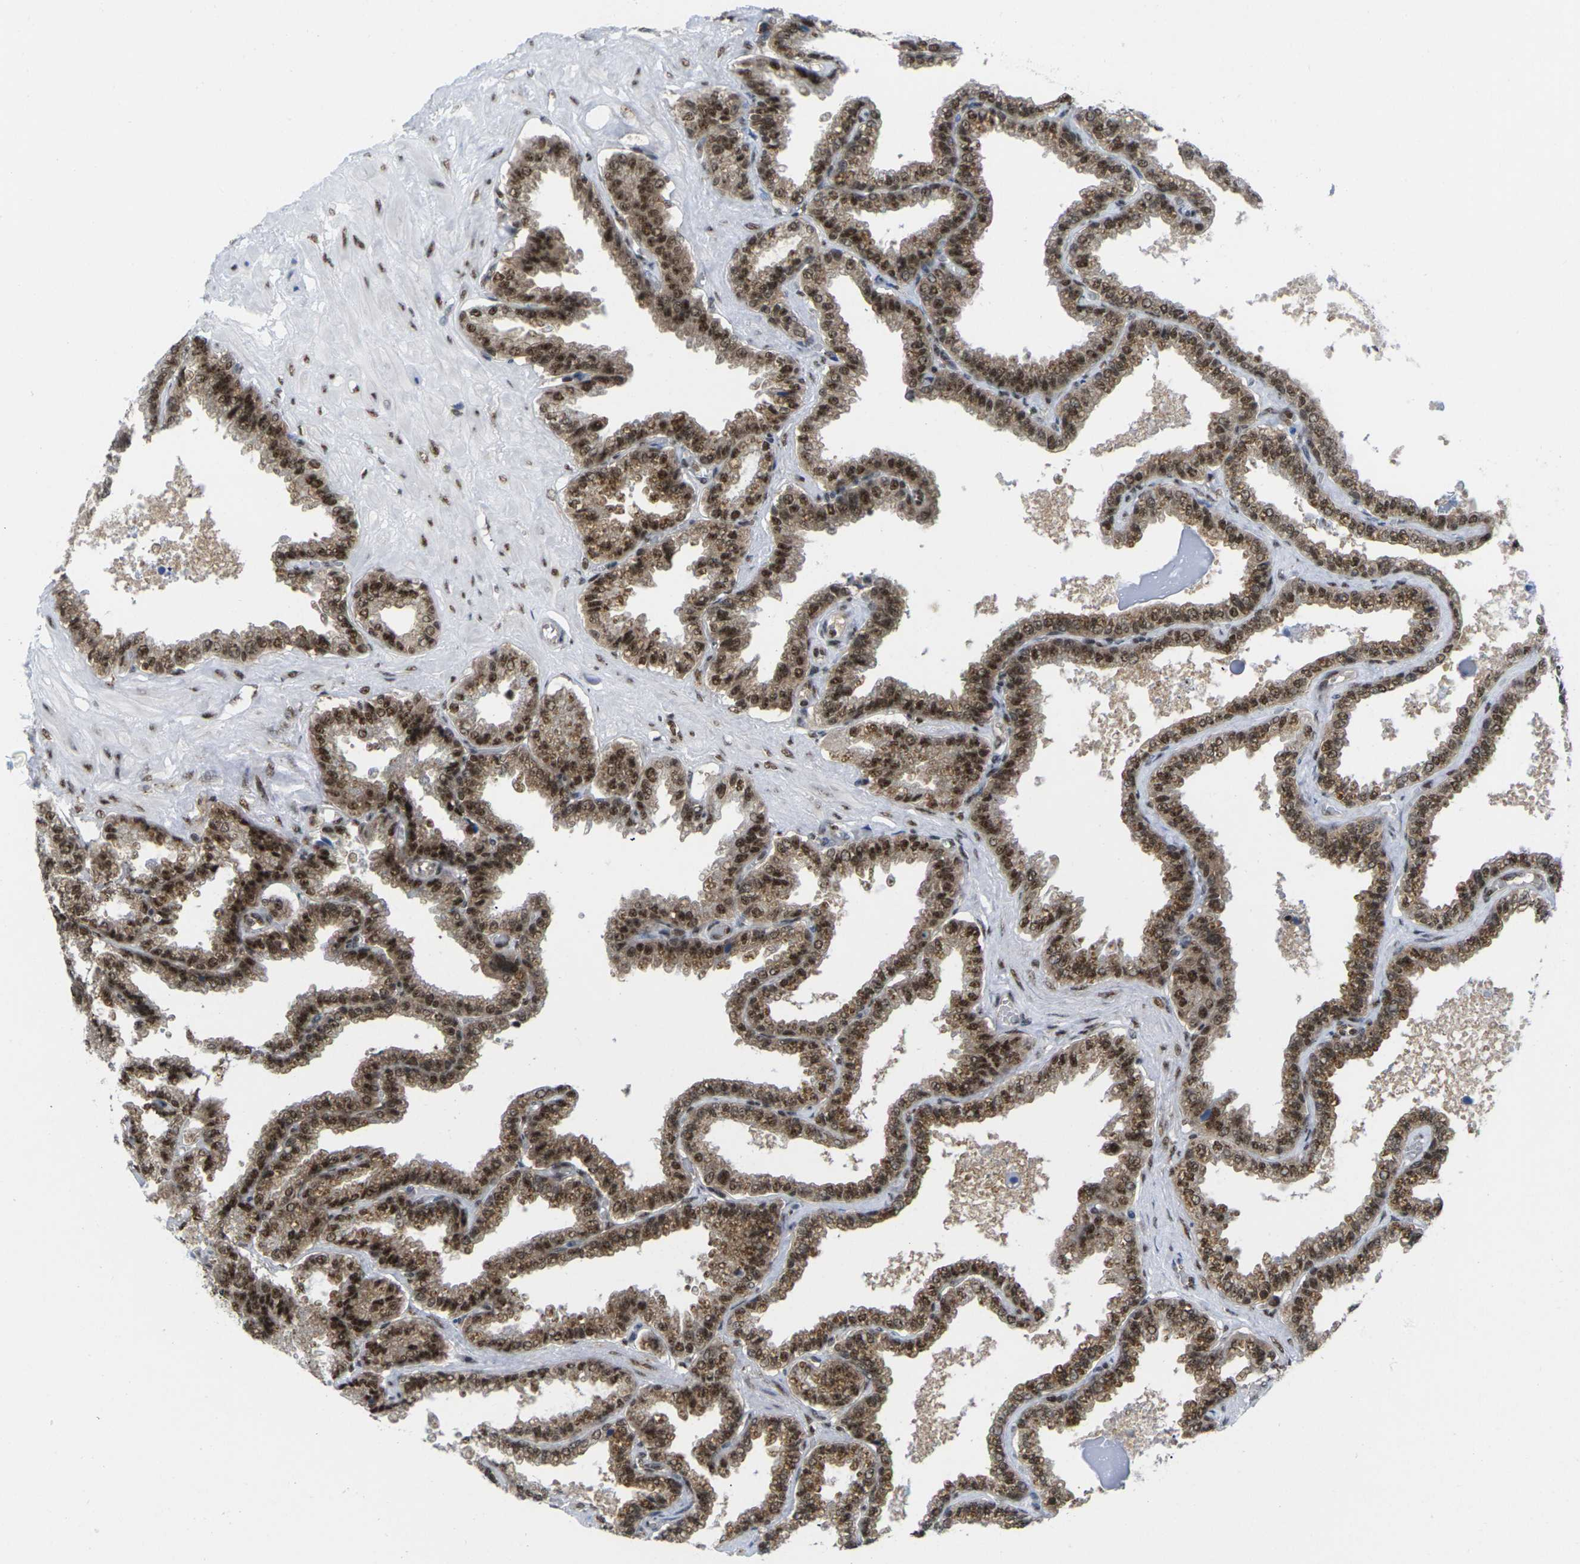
{"staining": {"intensity": "moderate", "quantity": ">75%", "location": "cytoplasmic/membranous,nuclear"}, "tissue": "seminal vesicle", "cell_type": "Glandular cells", "image_type": "normal", "snomed": [{"axis": "morphology", "description": "Normal tissue, NOS"}, {"axis": "topography", "description": "Seminal veicle"}], "caption": "An IHC photomicrograph of normal tissue is shown. Protein staining in brown shows moderate cytoplasmic/membranous,nuclear positivity in seminal vesicle within glandular cells. Using DAB (brown) and hematoxylin (blue) stains, captured at high magnification using brightfield microscopy.", "gene": "MAGOH", "patient": {"sex": "male", "age": 46}}